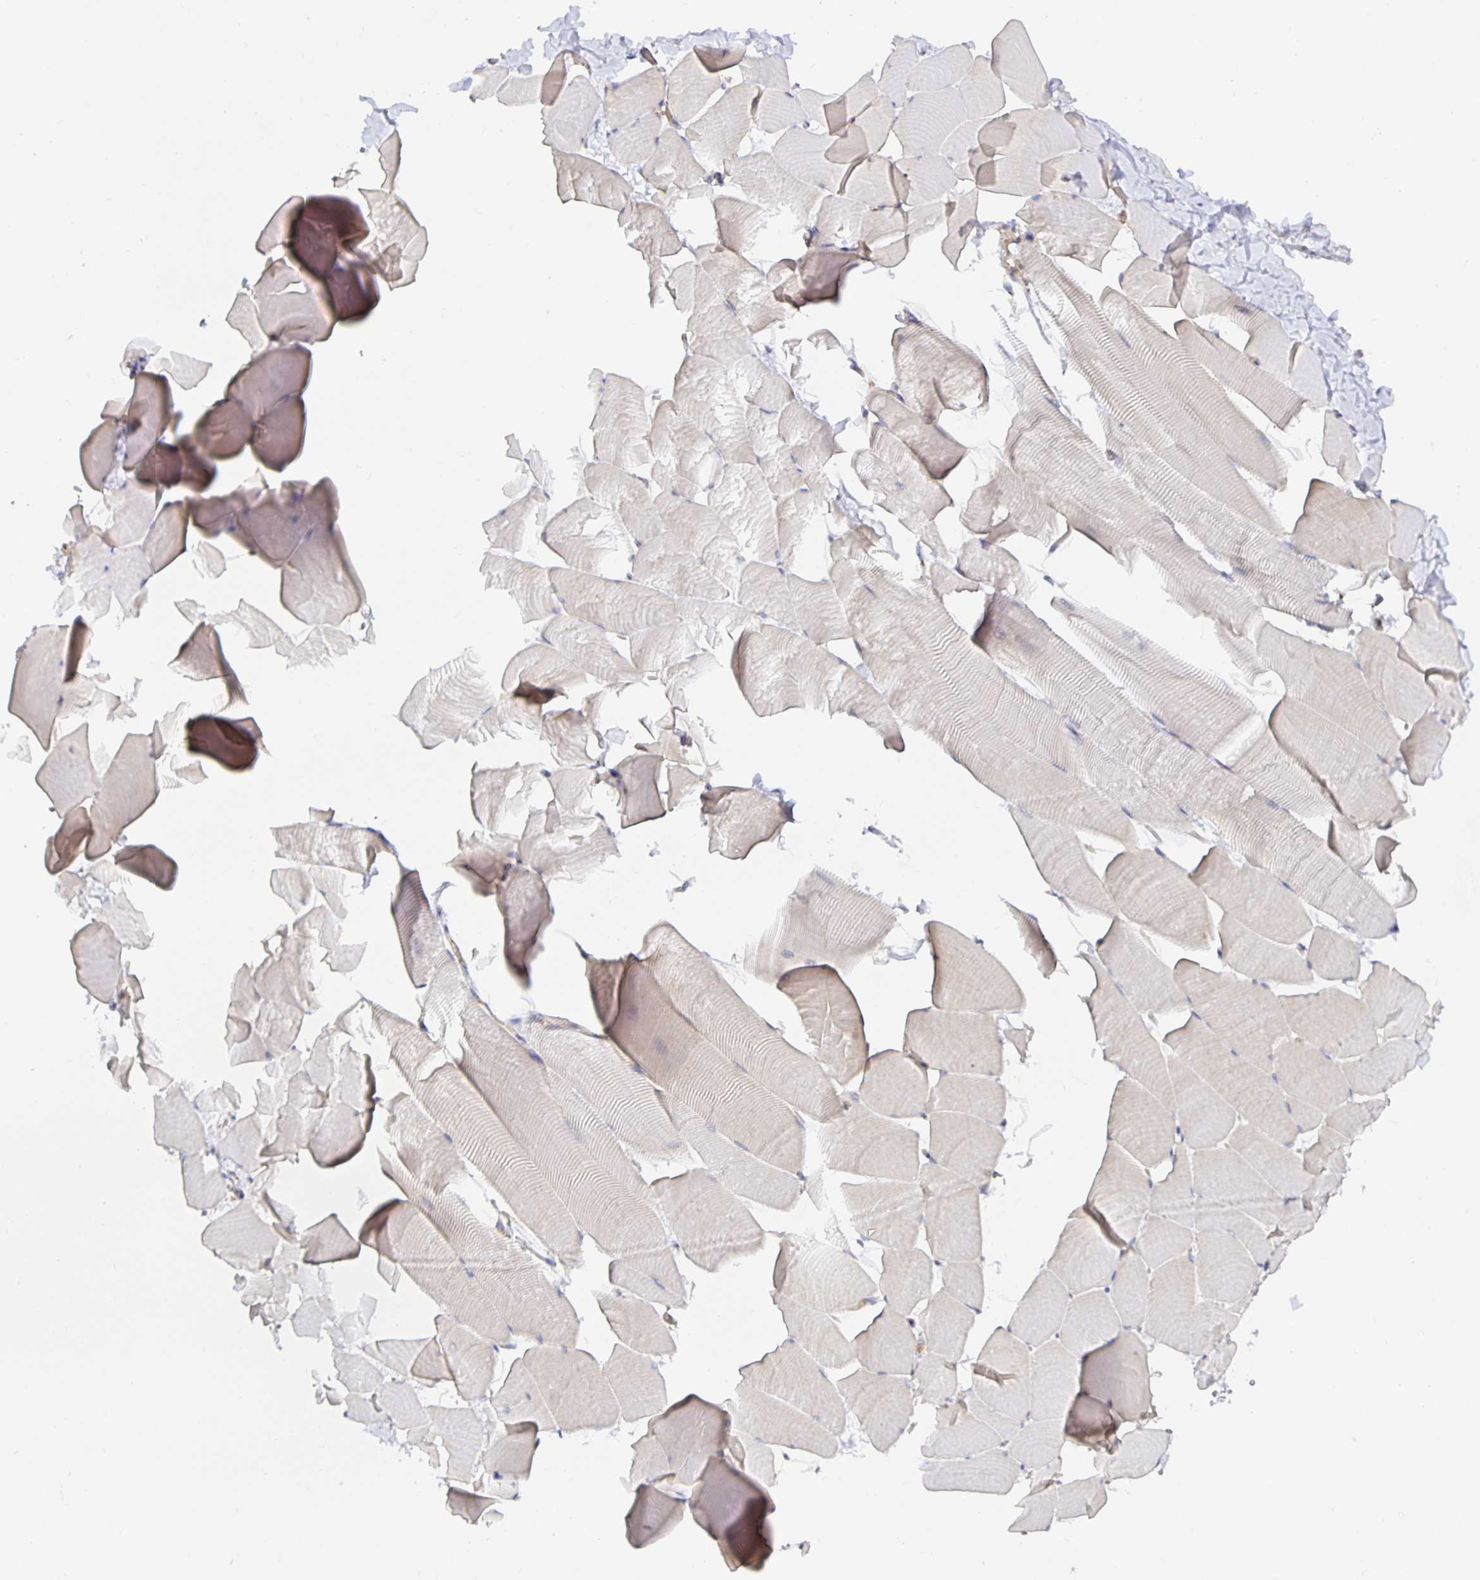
{"staining": {"intensity": "weak", "quantity": "25%-75%", "location": "cytoplasmic/membranous"}, "tissue": "skeletal muscle", "cell_type": "Myocytes", "image_type": "normal", "snomed": [{"axis": "morphology", "description": "Normal tissue, NOS"}, {"axis": "topography", "description": "Skeletal muscle"}], "caption": "Immunohistochemical staining of benign skeletal muscle displays weak cytoplasmic/membranous protein positivity in approximately 25%-75% of myocytes. The staining was performed using DAB (3,3'-diaminobenzidine) to visualize the protein expression in brown, while the nuclei were stained in blue with hematoxylin (Magnification: 20x).", "gene": "USO1", "patient": {"sex": "male", "age": 25}}